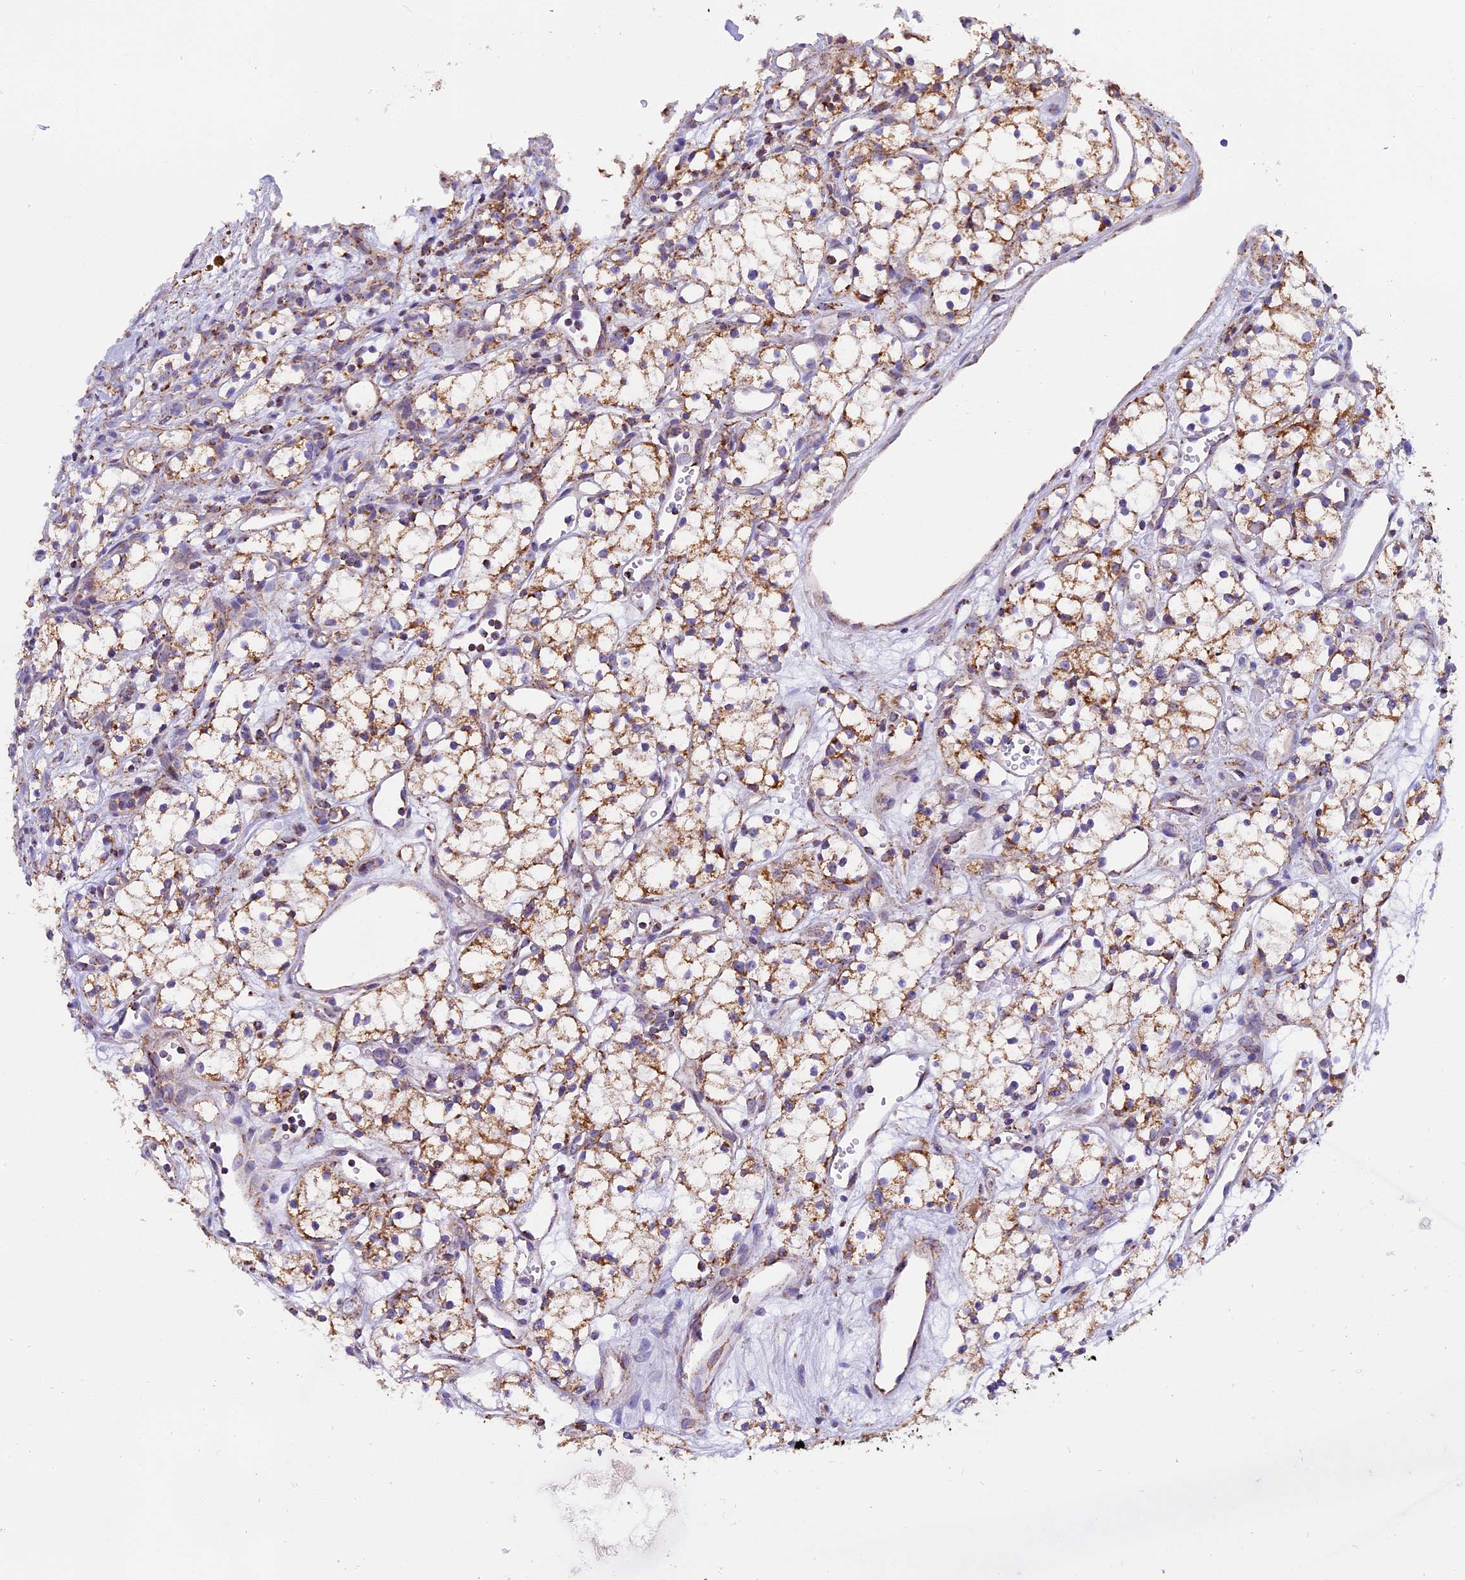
{"staining": {"intensity": "moderate", "quantity": ">75%", "location": "cytoplasmic/membranous"}, "tissue": "renal cancer", "cell_type": "Tumor cells", "image_type": "cancer", "snomed": [{"axis": "morphology", "description": "Adenocarcinoma, NOS"}, {"axis": "topography", "description": "Kidney"}], "caption": "Brown immunohistochemical staining in human renal cancer (adenocarcinoma) displays moderate cytoplasmic/membranous staining in approximately >75% of tumor cells. The staining is performed using DAB (3,3'-diaminobenzidine) brown chromogen to label protein expression. The nuclei are counter-stained blue using hematoxylin.", "gene": "MRPS34", "patient": {"sex": "male", "age": 59}}